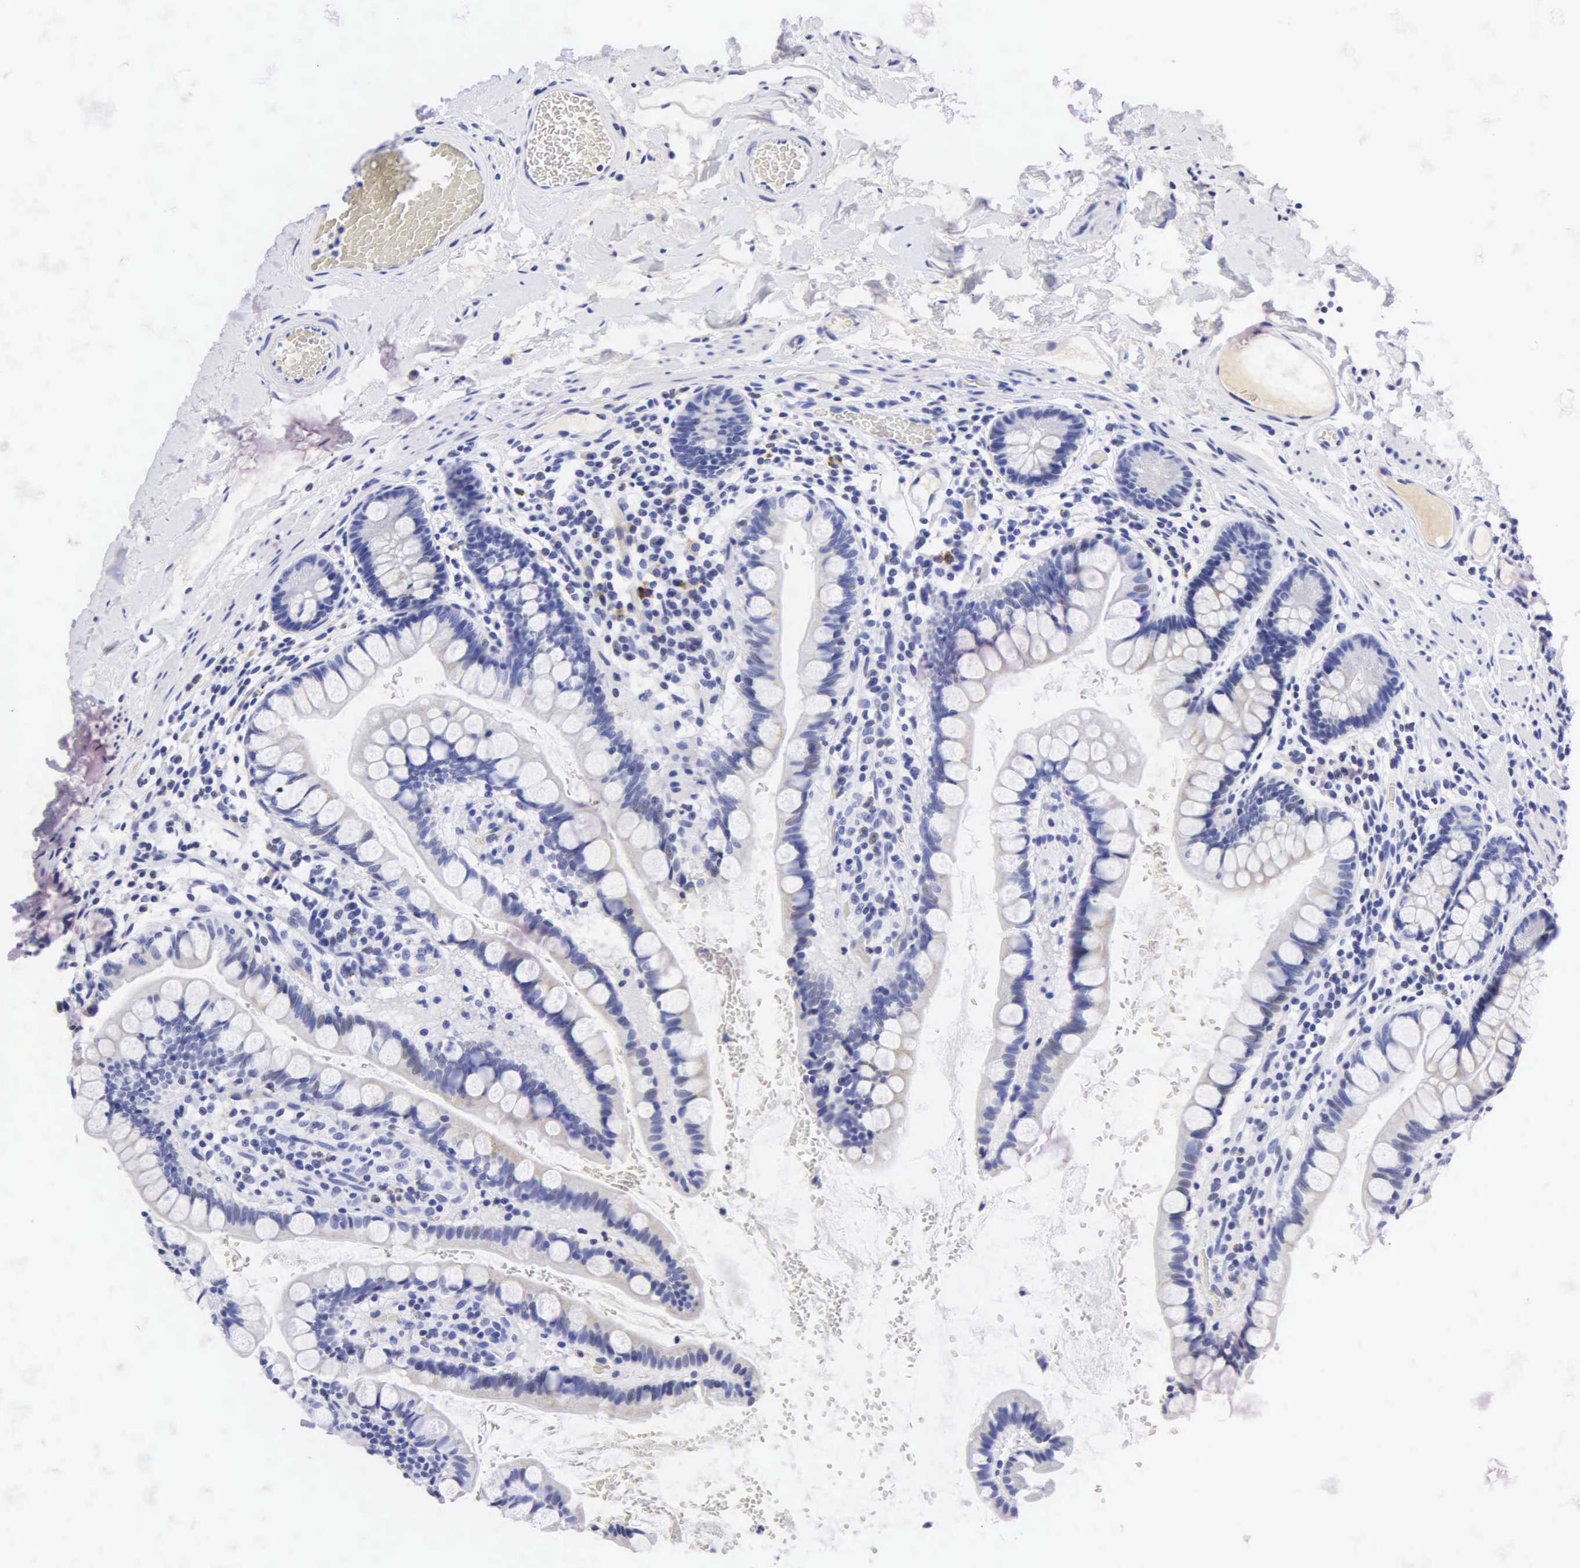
{"staining": {"intensity": "negative", "quantity": "none", "location": "none"}, "tissue": "colon", "cell_type": "Endothelial cells", "image_type": "normal", "snomed": [{"axis": "morphology", "description": "Normal tissue, NOS"}, {"axis": "topography", "description": "Colon"}], "caption": "A histopathology image of colon stained for a protein displays no brown staining in endothelial cells.", "gene": "NKX2", "patient": {"sex": "male", "age": 54}}